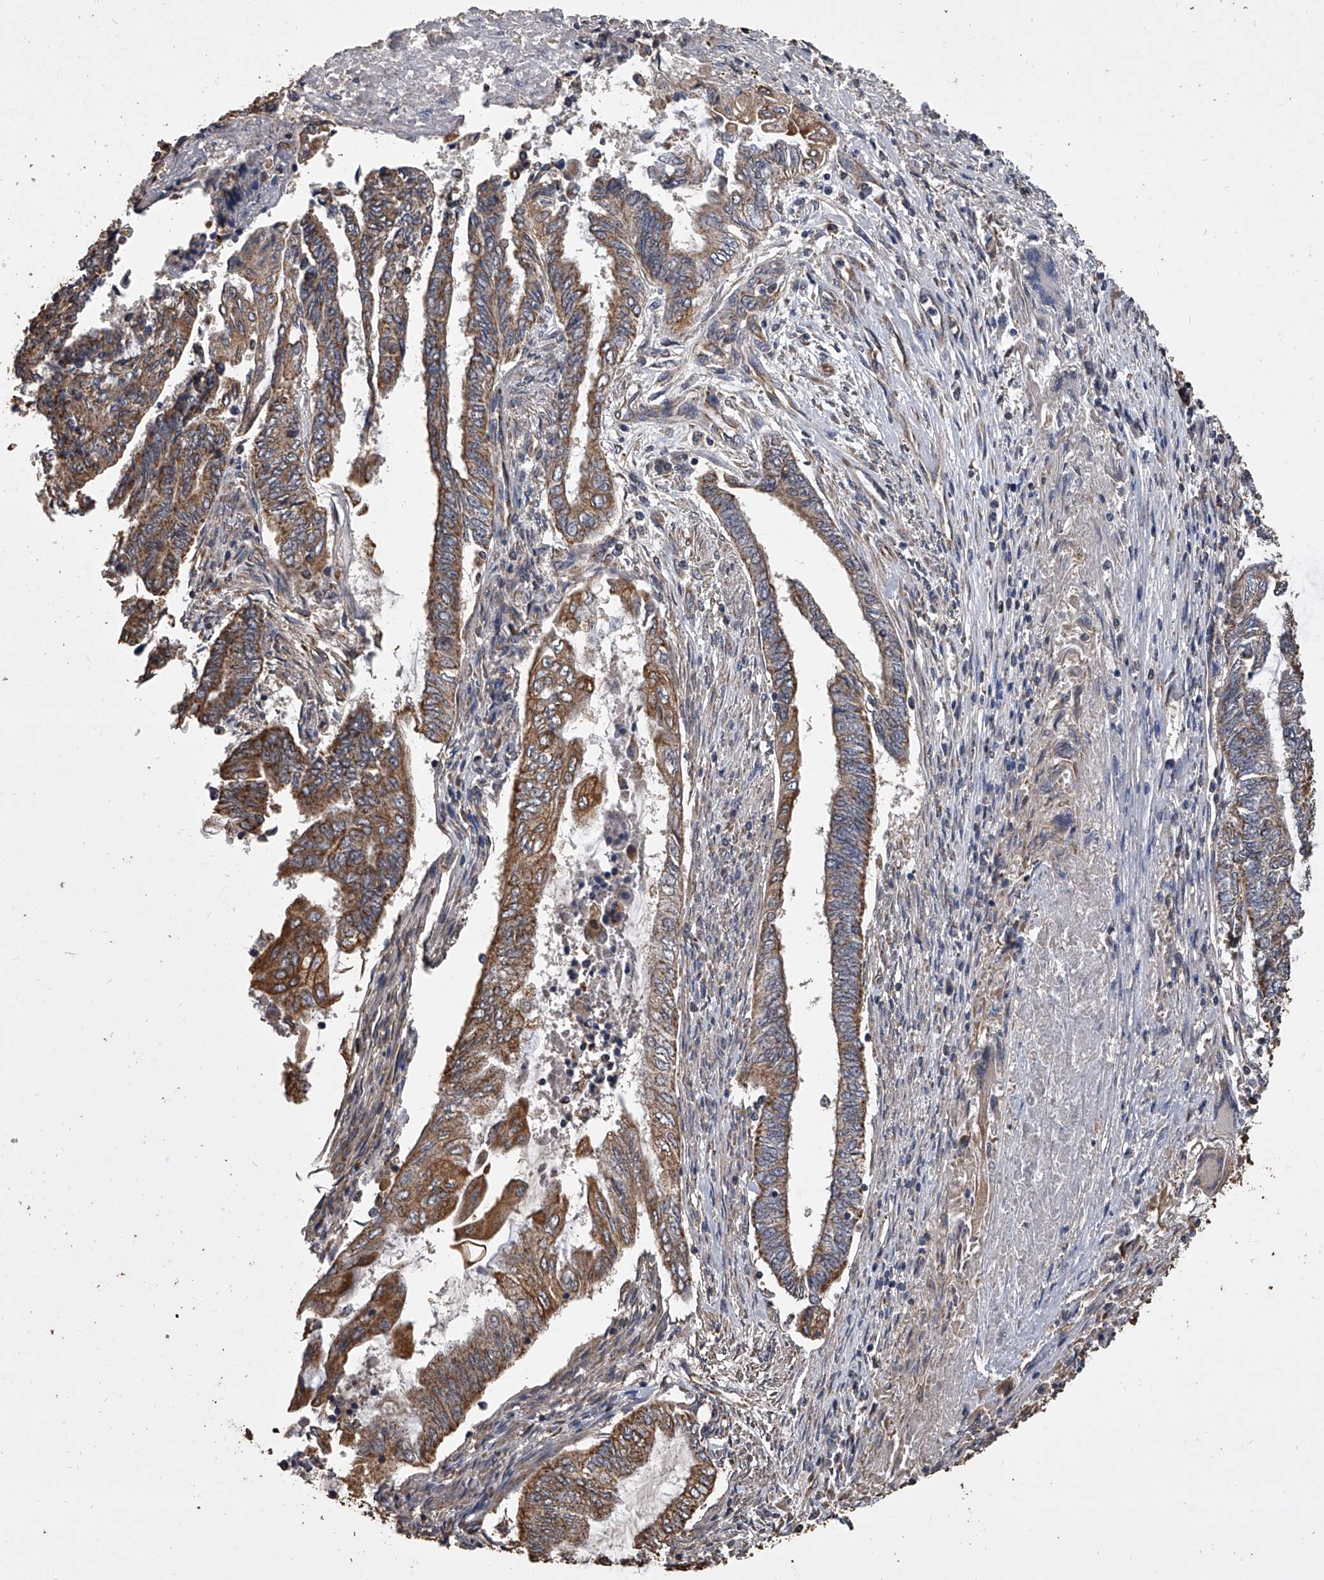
{"staining": {"intensity": "moderate", "quantity": ">75%", "location": "cytoplasmic/membranous"}, "tissue": "endometrial cancer", "cell_type": "Tumor cells", "image_type": "cancer", "snomed": [{"axis": "morphology", "description": "Adenocarcinoma, NOS"}, {"axis": "topography", "description": "Uterus"}, {"axis": "topography", "description": "Endometrium"}], "caption": "Immunohistochemical staining of human endometrial adenocarcinoma shows medium levels of moderate cytoplasmic/membranous protein expression in about >75% of tumor cells. Ihc stains the protein of interest in brown and the nuclei are stained blue.", "gene": "MRPL28", "patient": {"sex": "female", "age": 70}}